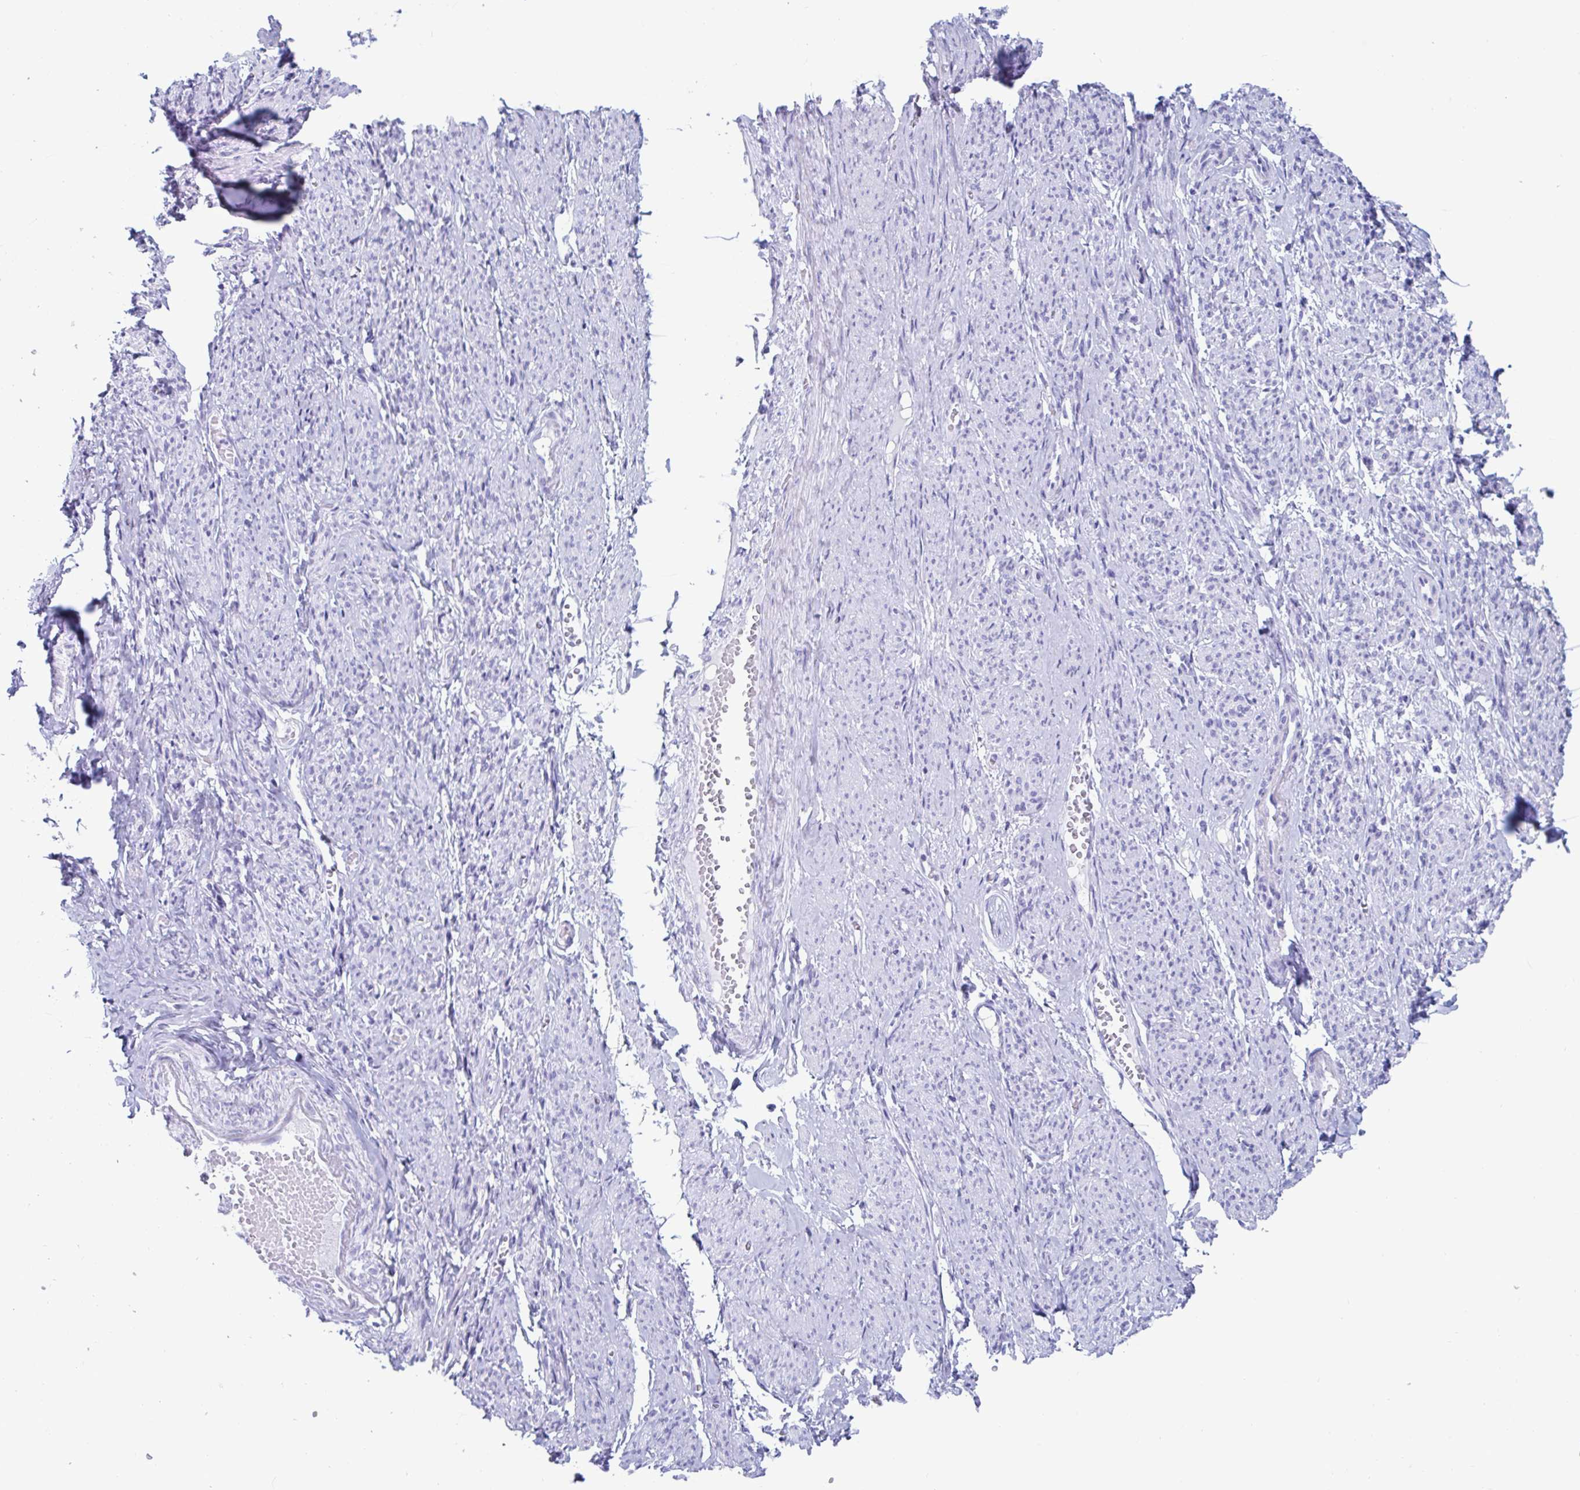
{"staining": {"intensity": "negative", "quantity": "none", "location": "none"}, "tissue": "smooth muscle", "cell_type": "Smooth muscle cells", "image_type": "normal", "snomed": [{"axis": "morphology", "description": "Normal tissue, NOS"}, {"axis": "topography", "description": "Smooth muscle"}], "caption": "This is an immunohistochemistry (IHC) micrograph of benign human smooth muscle. There is no expression in smooth muscle cells.", "gene": "GKN2", "patient": {"sex": "female", "age": 65}}